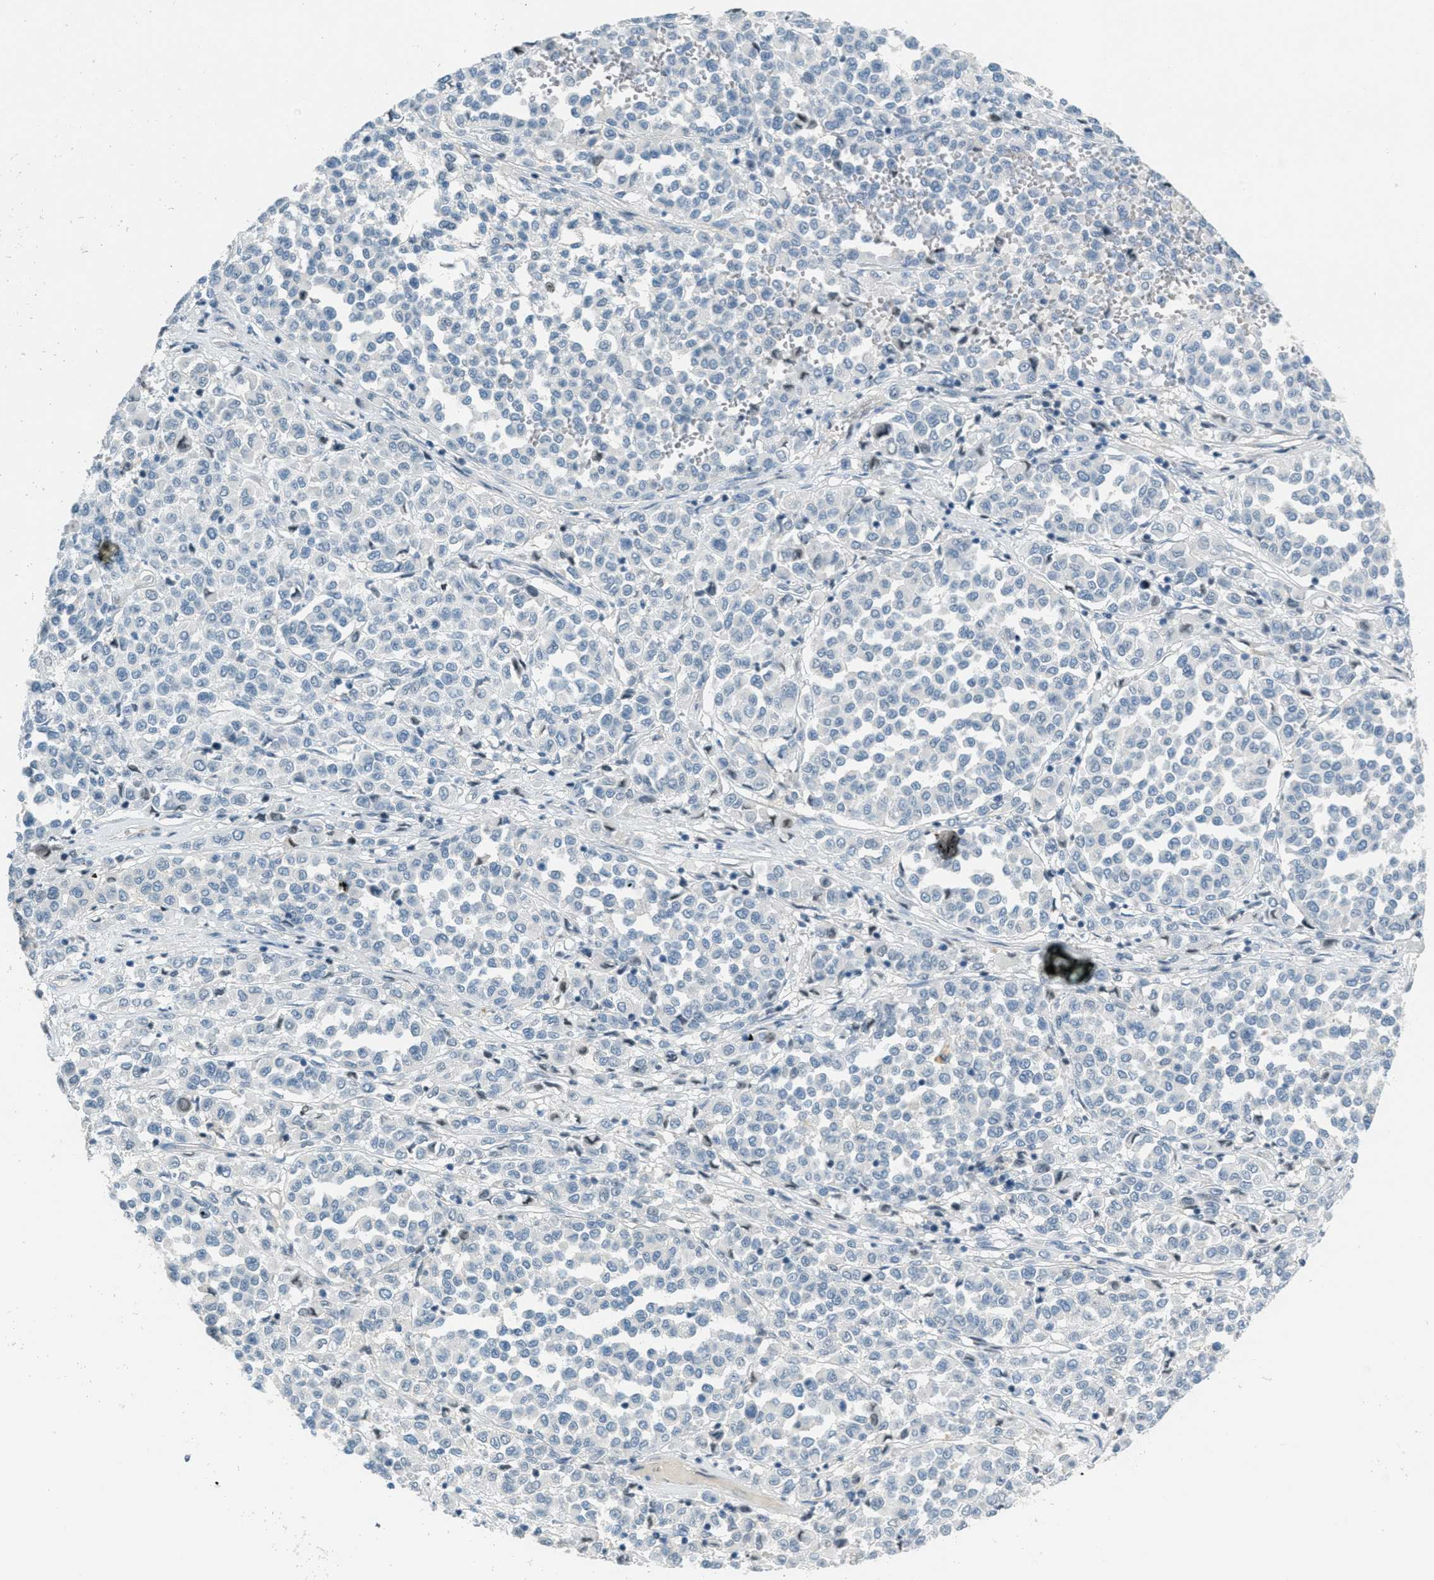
{"staining": {"intensity": "negative", "quantity": "none", "location": "none"}, "tissue": "melanoma", "cell_type": "Tumor cells", "image_type": "cancer", "snomed": [{"axis": "morphology", "description": "Malignant melanoma, Metastatic site"}, {"axis": "topography", "description": "Pancreas"}], "caption": "DAB (3,3'-diaminobenzidine) immunohistochemical staining of human melanoma shows no significant positivity in tumor cells.", "gene": "ZDHHC23", "patient": {"sex": "female", "age": 30}}